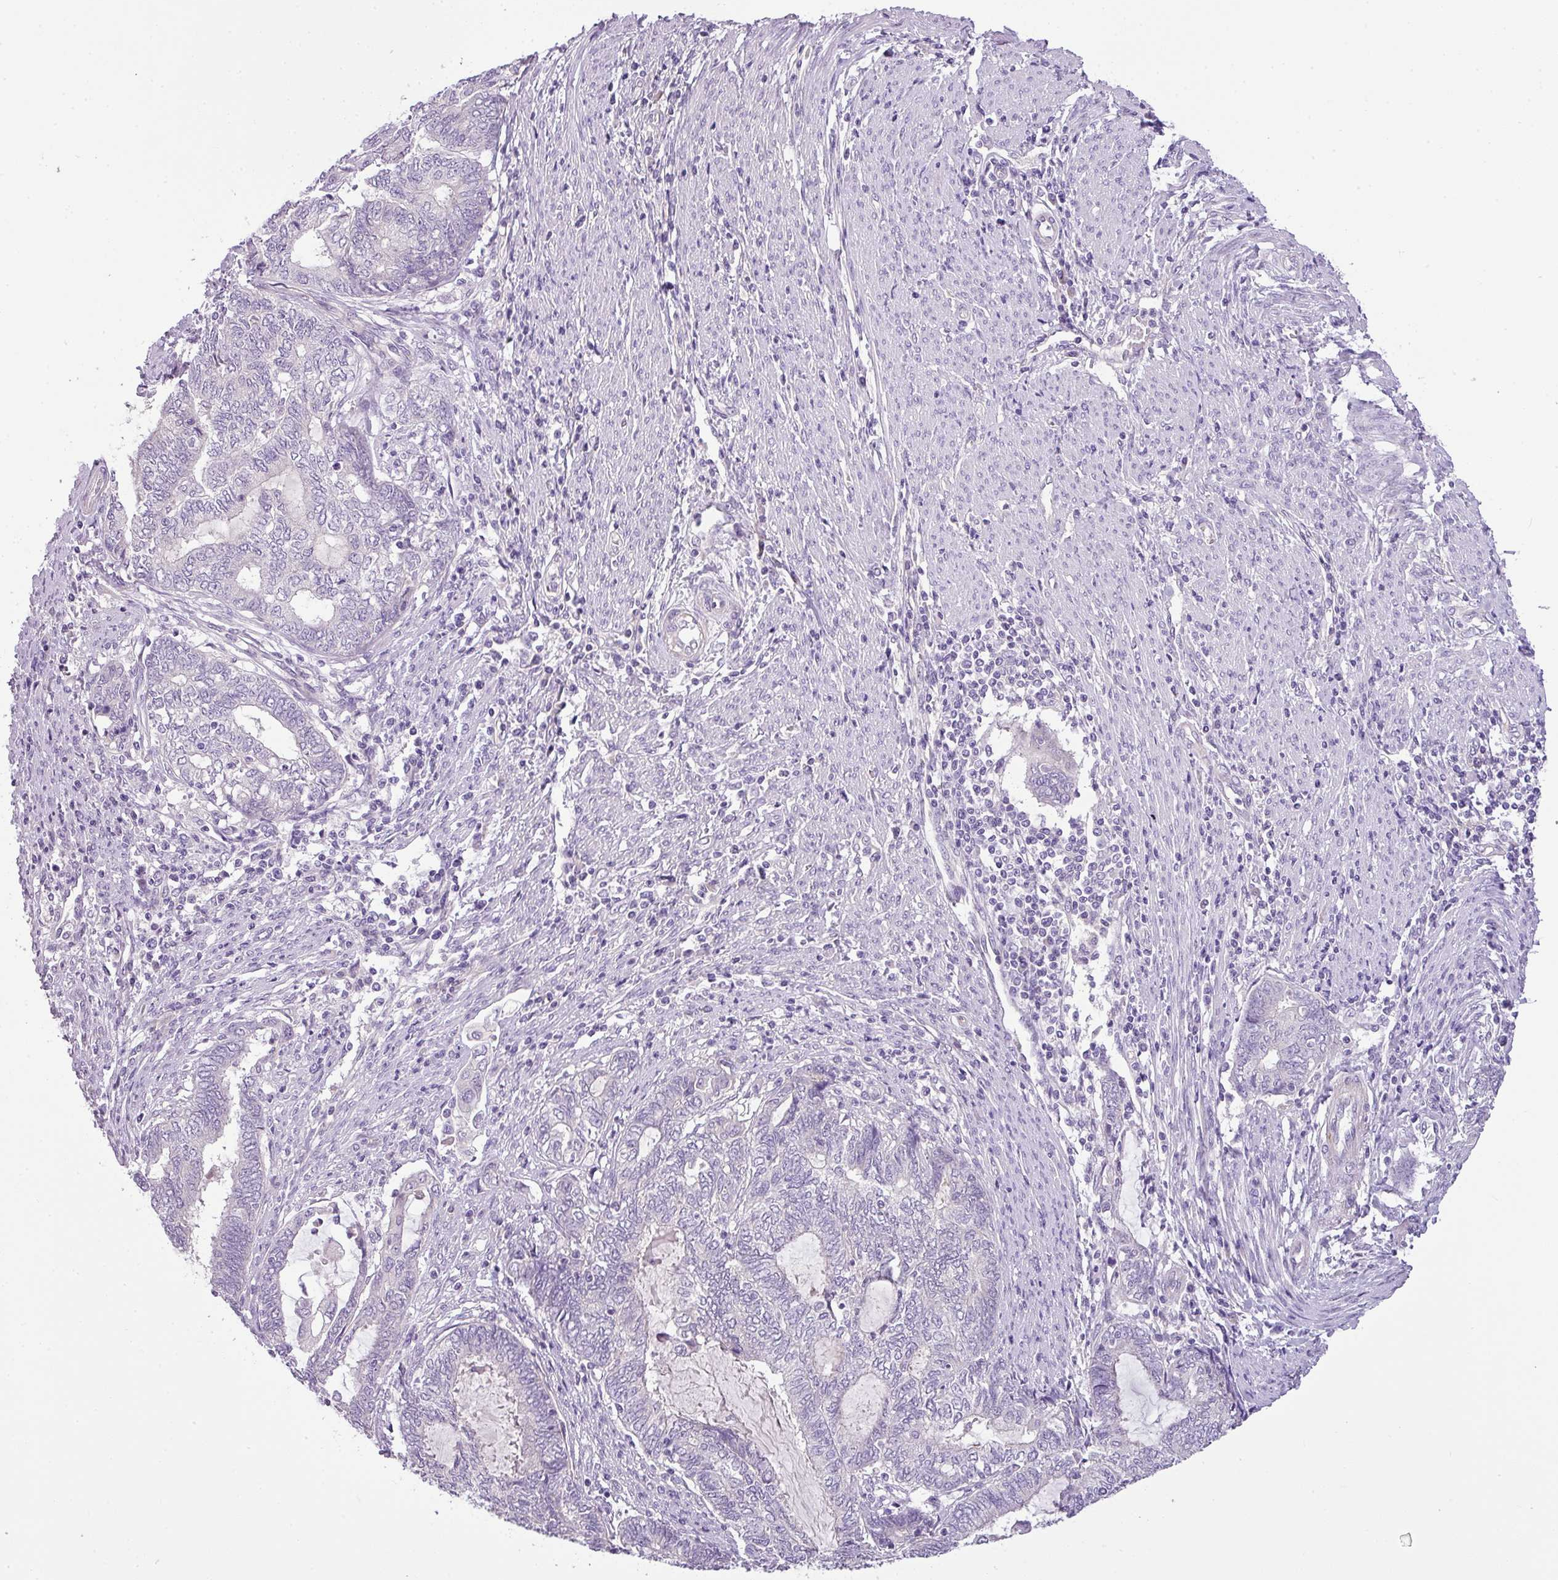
{"staining": {"intensity": "negative", "quantity": "none", "location": "none"}, "tissue": "endometrial cancer", "cell_type": "Tumor cells", "image_type": "cancer", "snomed": [{"axis": "morphology", "description": "Adenocarcinoma, NOS"}, {"axis": "topography", "description": "Uterus"}, {"axis": "topography", "description": "Endometrium"}], "caption": "Protein analysis of adenocarcinoma (endometrial) displays no significant staining in tumor cells.", "gene": "ENSG00000273748", "patient": {"sex": "female", "age": 70}}